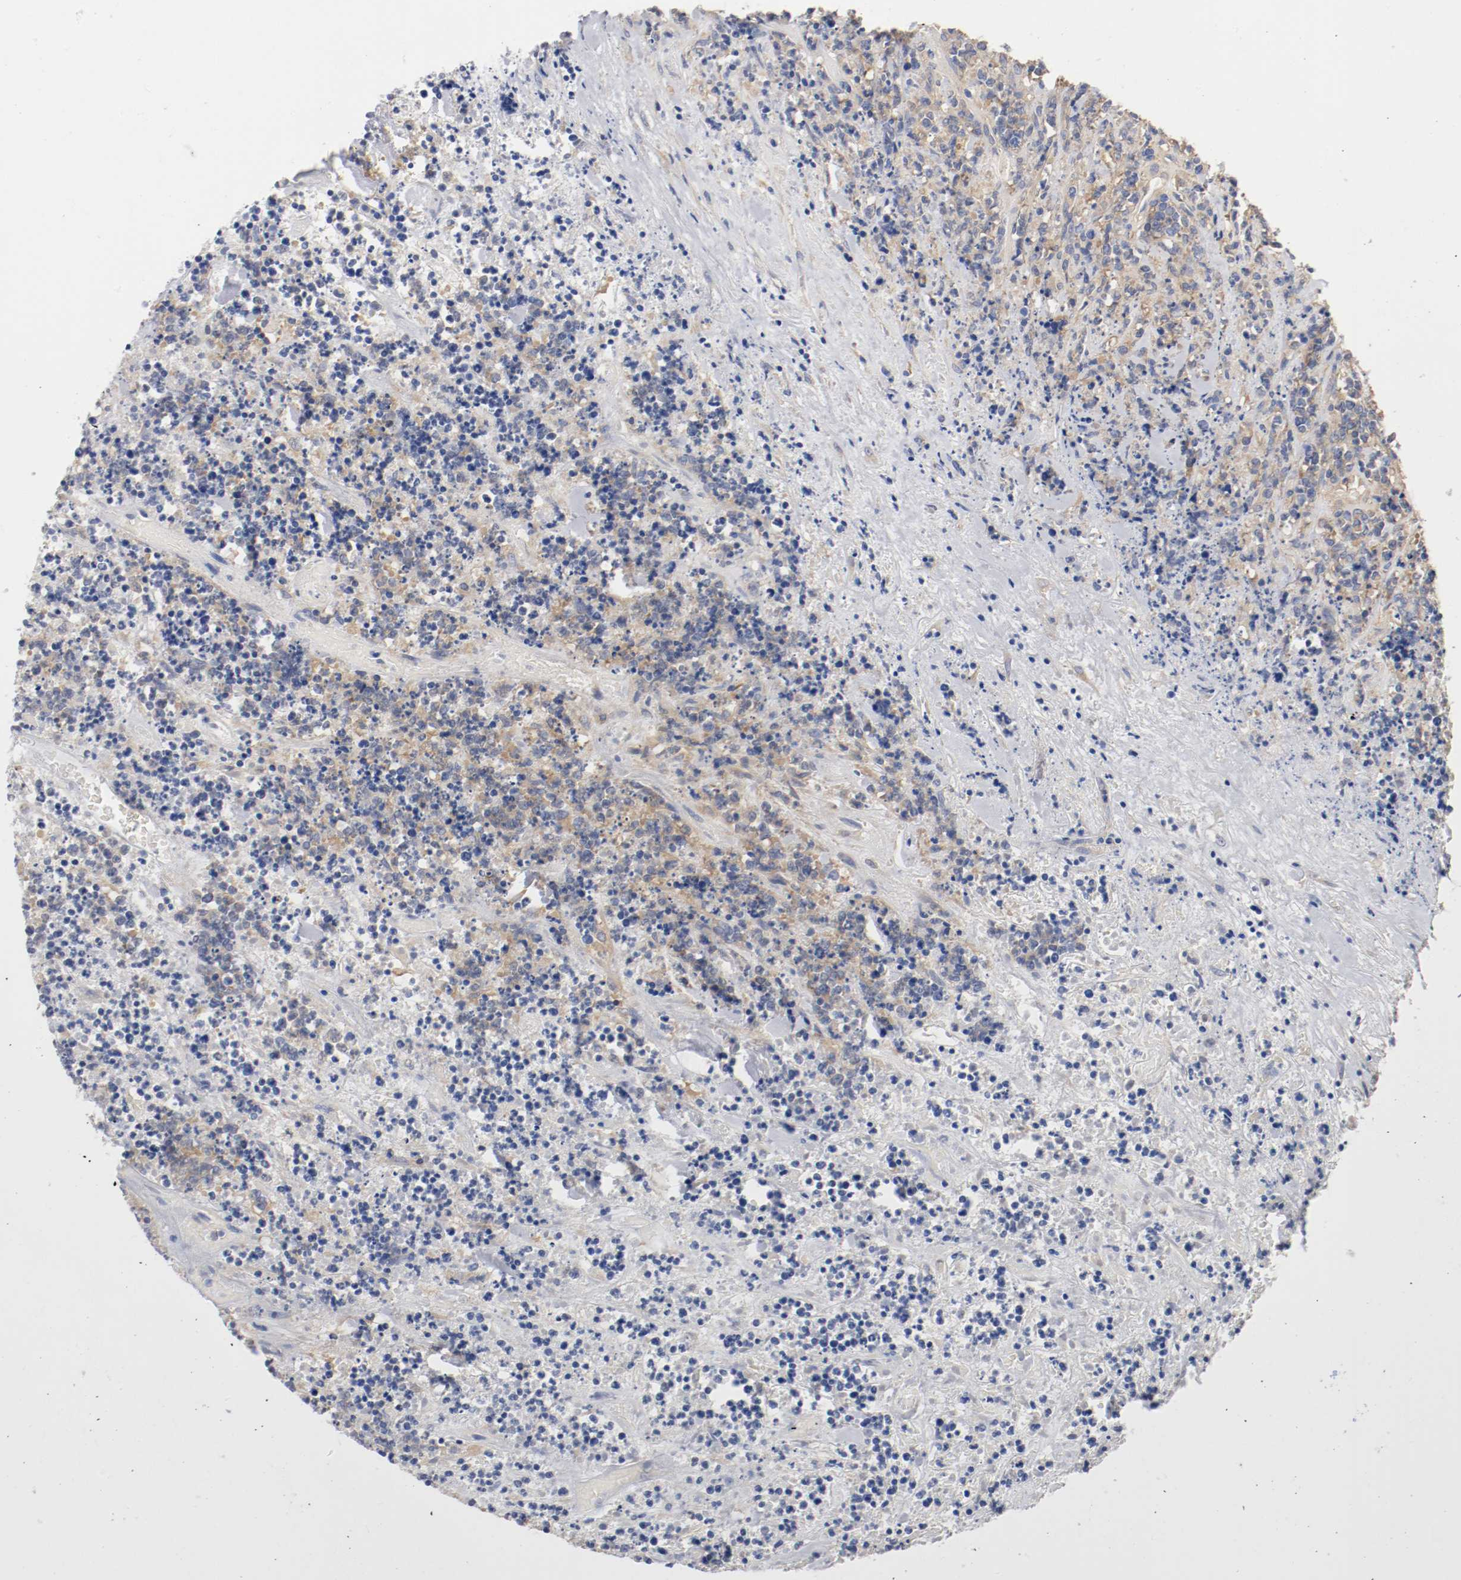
{"staining": {"intensity": "weak", "quantity": ">75%", "location": "cytoplasmic/membranous"}, "tissue": "lymphoma", "cell_type": "Tumor cells", "image_type": "cancer", "snomed": [{"axis": "morphology", "description": "Malignant lymphoma, non-Hodgkin's type, High grade"}, {"axis": "topography", "description": "Soft tissue"}], "caption": "Immunohistochemistry (IHC) staining of malignant lymphoma, non-Hodgkin's type (high-grade), which reveals low levels of weak cytoplasmic/membranous positivity in approximately >75% of tumor cells indicating weak cytoplasmic/membranous protein expression. The staining was performed using DAB (3,3'-diaminobenzidine) (brown) for protein detection and nuclei were counterstained in hematoxylin (blue).", "gene": "HGS", "patient": {"sex": "male", "age": 18}}